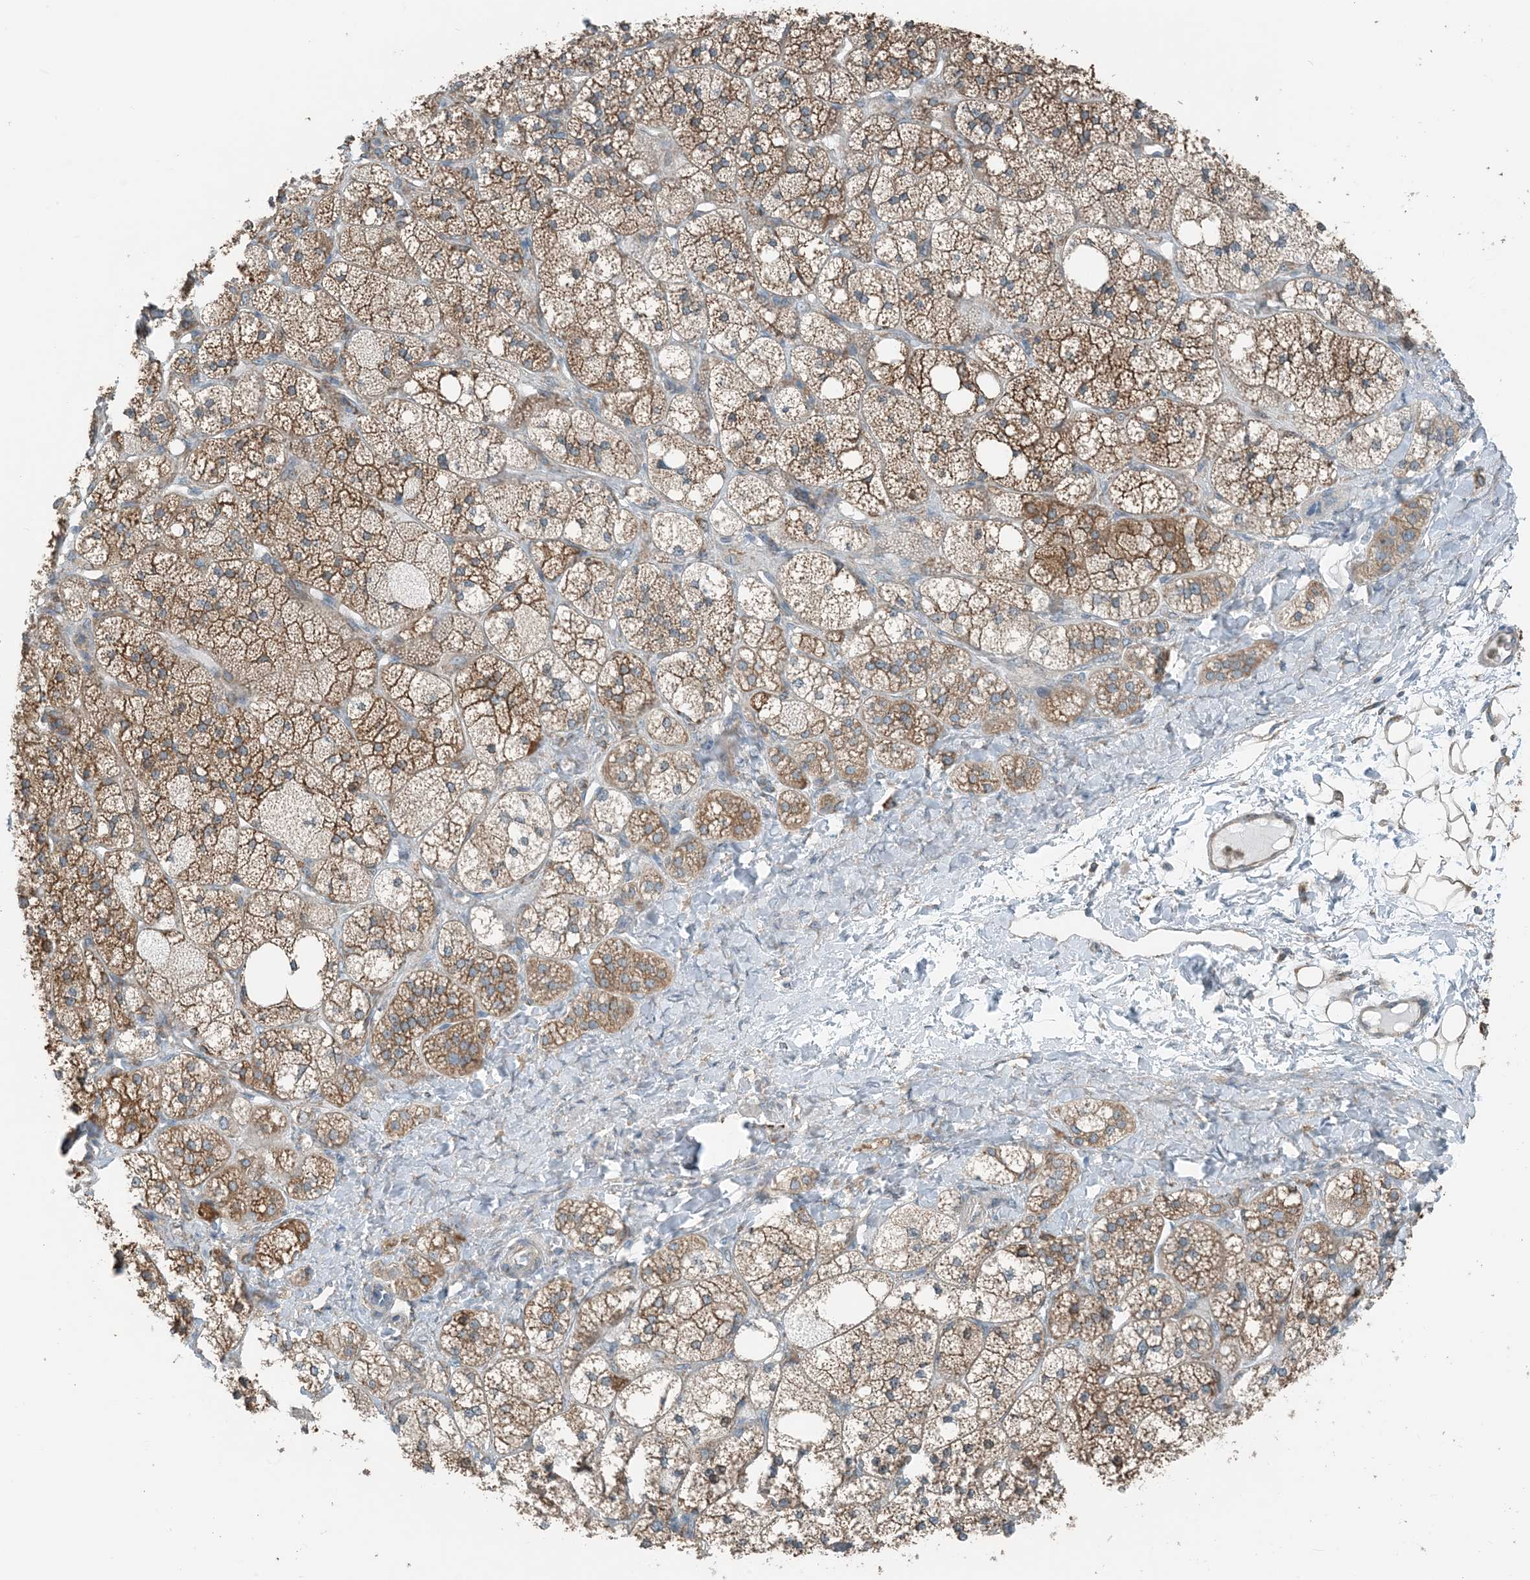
{"staining": {"intensity": "strong", "quantity": "25%-75%", "location": "cytoplasmic/membranous"}, "tissue": "adrenal gland", "cell_type": "Glandular cells", "image_type": "normal", "snomed": [{"axis": "morphology", "description": "Normal tissue, NOS"}, {"axis": "topography", "description": "Adrenal gland"}], "caption": "Benign adrenal gland was stained to show a protein in brown. There is high levels of strong cytoplasmic/membranous positivity in about 25%-75% of glandular cells.", "gene": "CERKL", "patient": {"sex": "male", "age": 61}}